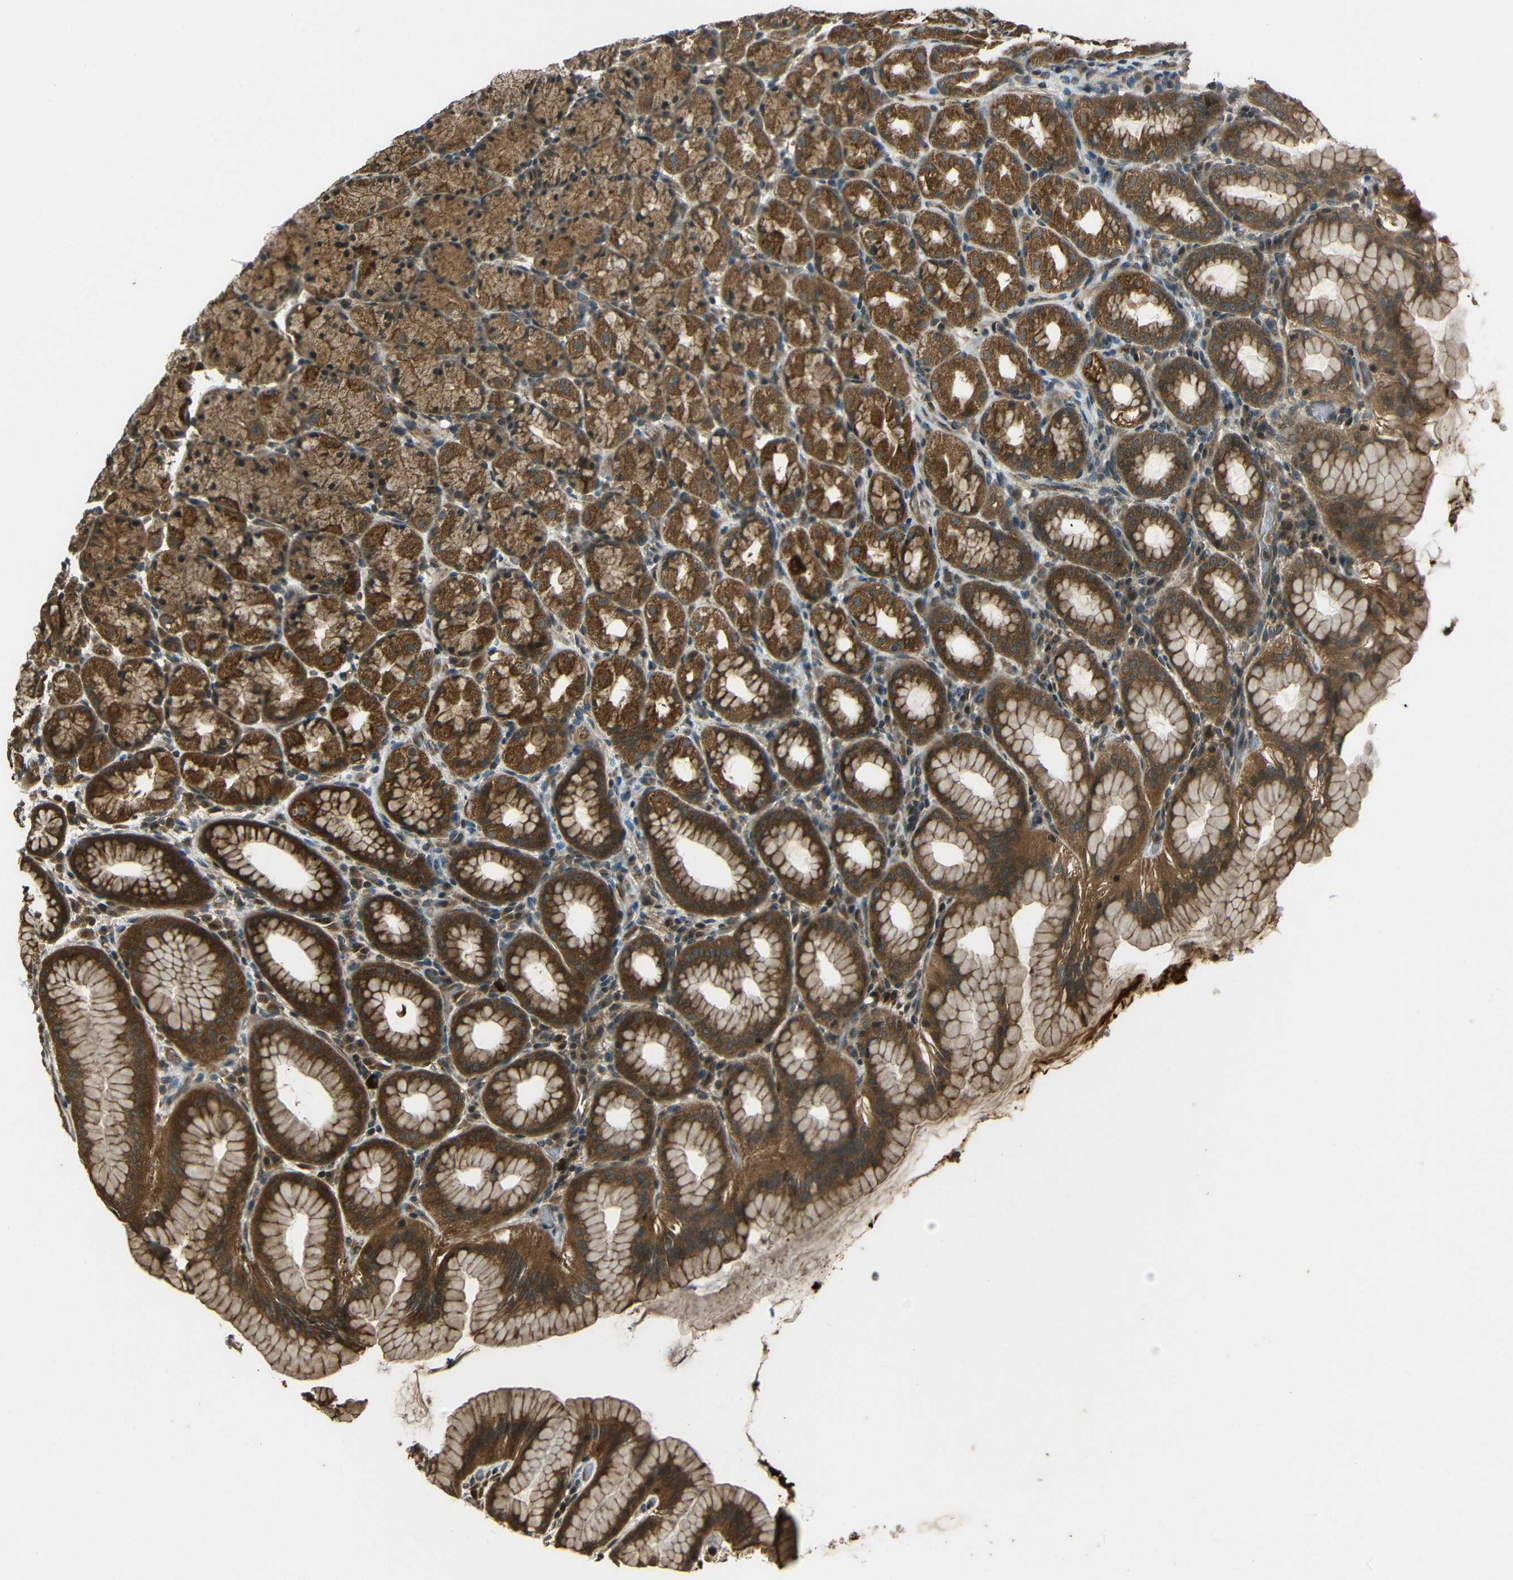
{"staining": {"intensity": "strong", "quantity": ">75%", "location": "cytoplasmic/membranous"}, "tissue": "stomach", "cell_type": "Glandular cells", "image_type": "normal", "snomed": [{"axis": "morphology", "description": "Normal tissue, NOS"}, {"axis": "topography", "description": "Stomach, upper"}], "caption": "IHC of unremarkable stomach exhibits high levels of strong cytoplasmic/membranous staining in approximately >75% of glandular cells.", "gene": "PLK2", "patient": {"sex": "male", "age": 68}}